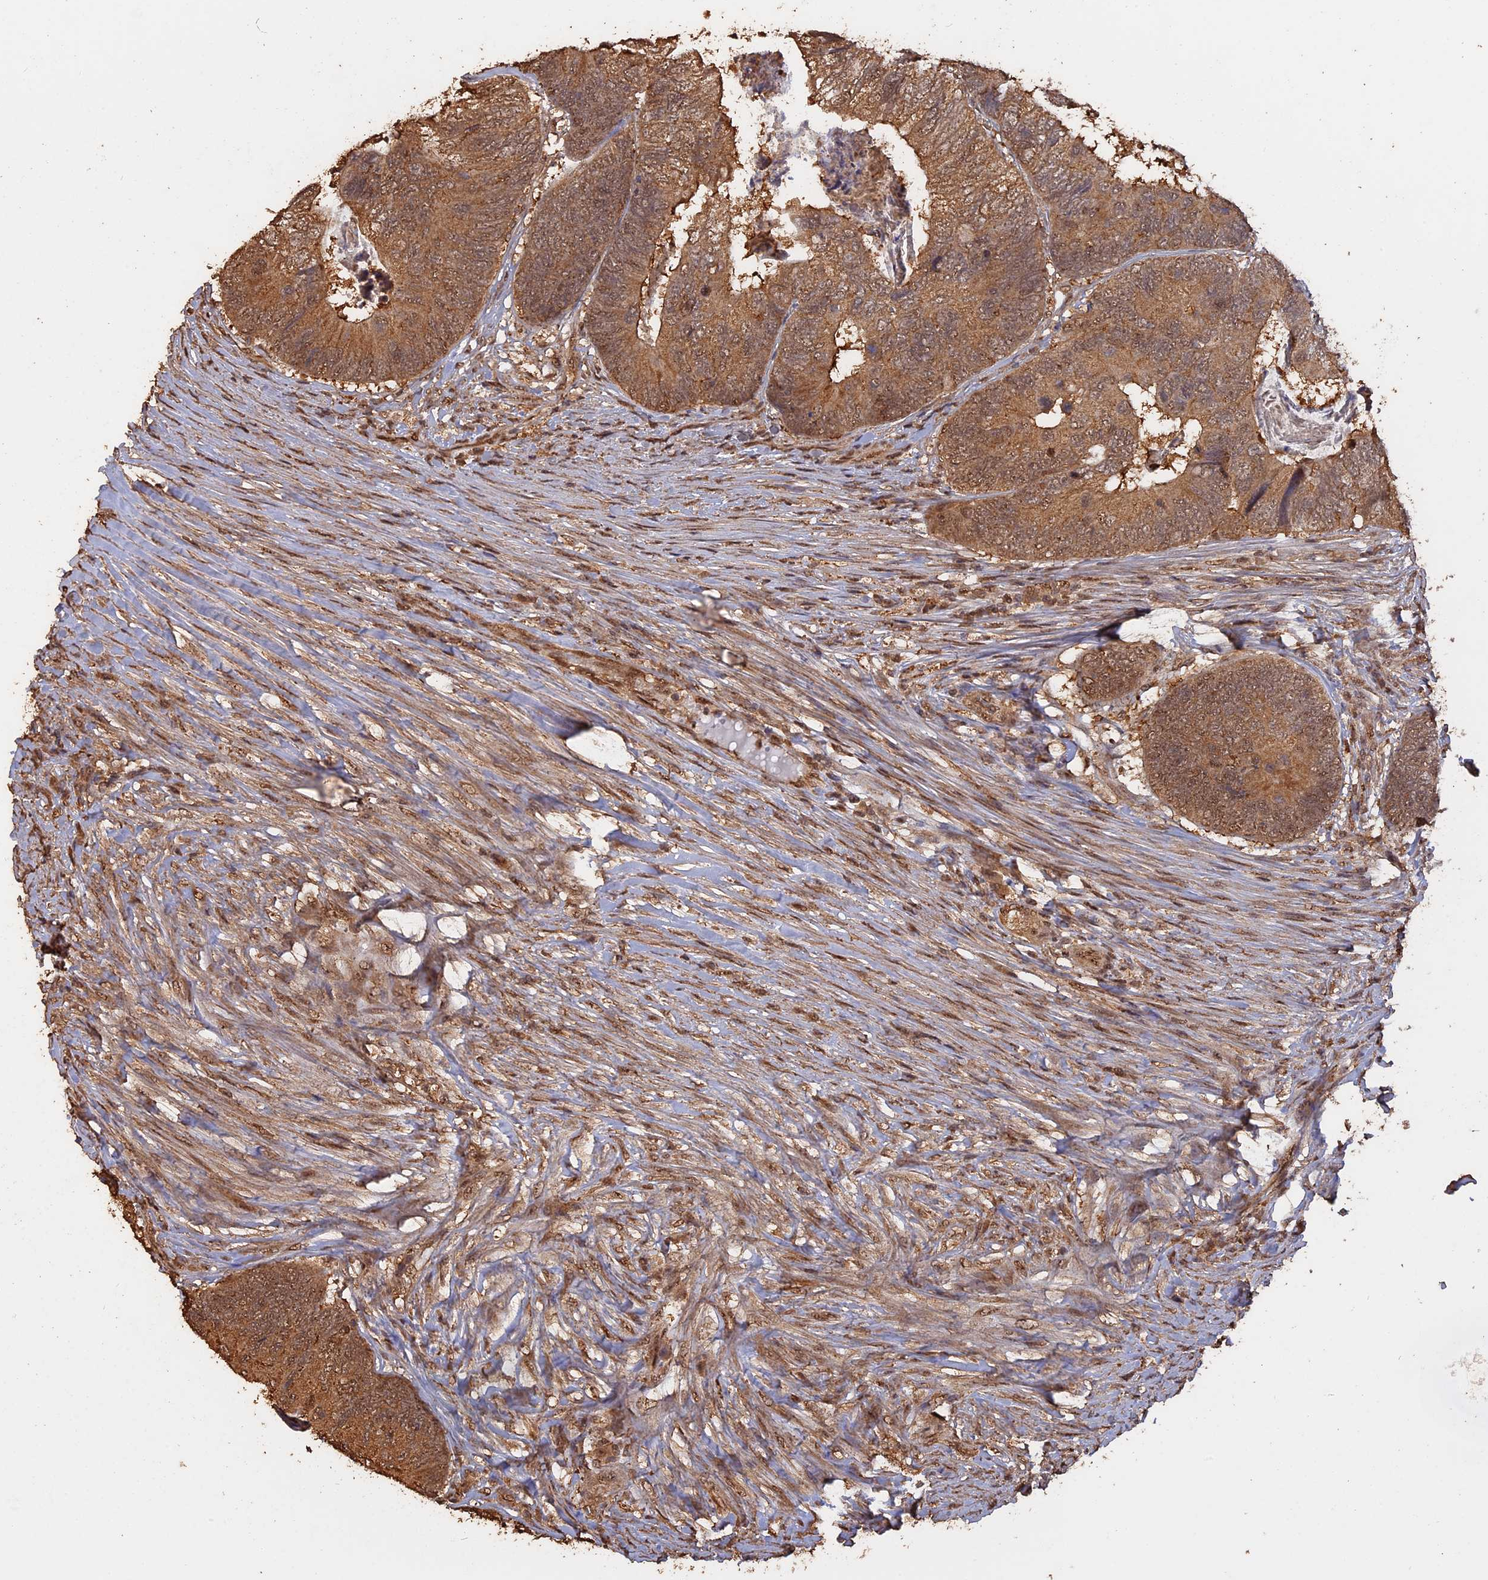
{"staining": {"intensity": "moderate", "quantity": ">75%", "location": "cytoplasmic/membranous,nuclear"}, "tissue": "colorectal cancer", "cell_type": "Tumor cells", "image_type": "cancer", "snomed": [{"axis": "morphology", "description": "Adenocarcinoma, NOS"}, {"axis": "topography", "description": "Colon"}], "caption": "Moderate cytoplasmic/membranous and nuclear expression for a protein is appreciated in about >75% of tumor cells of colorectal cancer using IHC.", "gene": "PSMC6", "patient": {"sex": "female", "age": 67}}